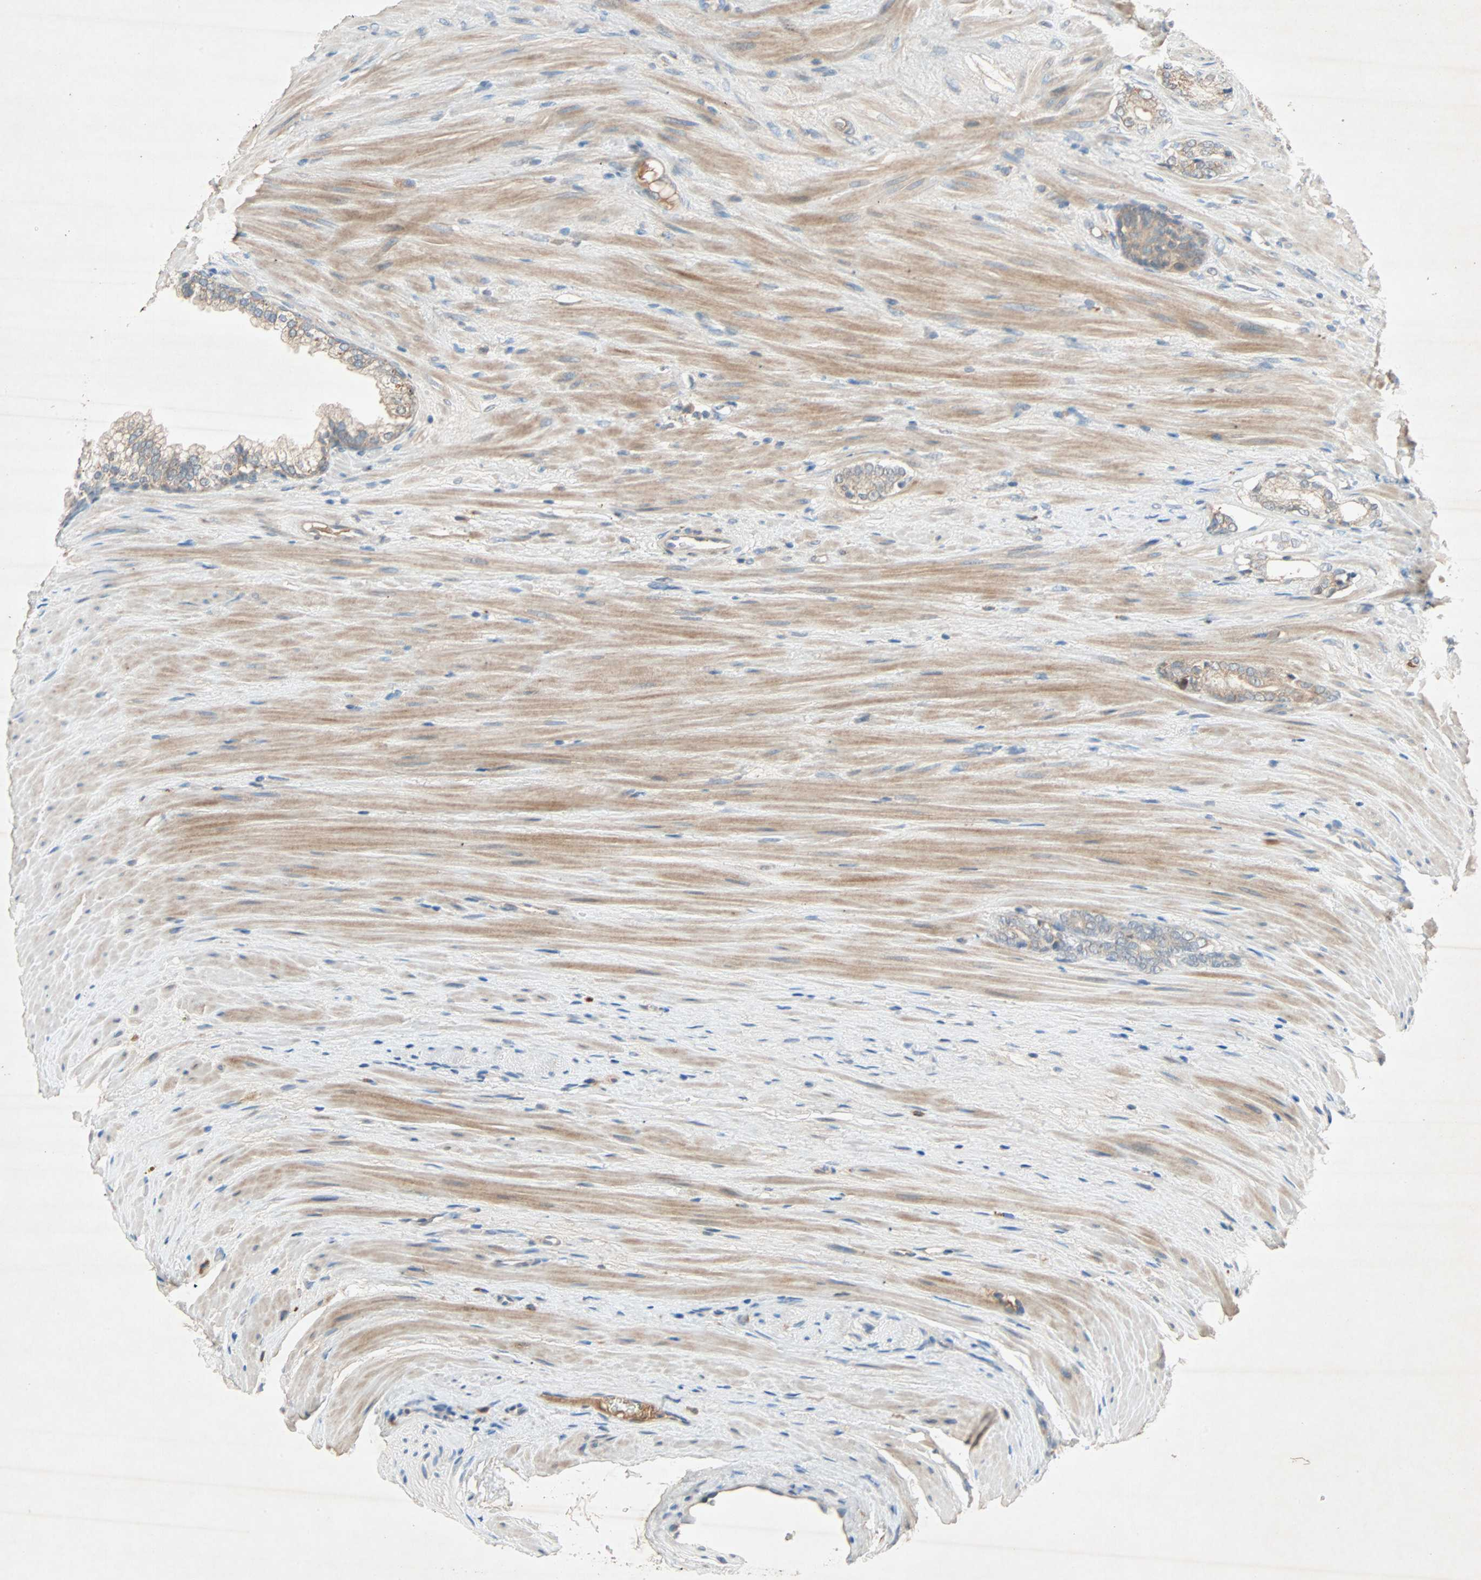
{"staining": {"intensity": "weak", "quantity": ">75%", "location": "cytoplasmic/membranous"}, "tissue": "prostate cancer", "cell_type": "Tumor cells", "image_type": "cancer", "snomed": [{"axis": "morphology", "description": "Adenocarcinoma, Low grade"}, {"axis": "topography", "description": "Prostate"}], "caption": "The histopathology image displays a brown stain indicating the presence of a protein in the cytoplasmic/membranous of tumor cells in prostate cancer (adenocarcinoma (low-grade)).", "gene": "XYLT1", "patient": {"sex": "male", "age": 58}}